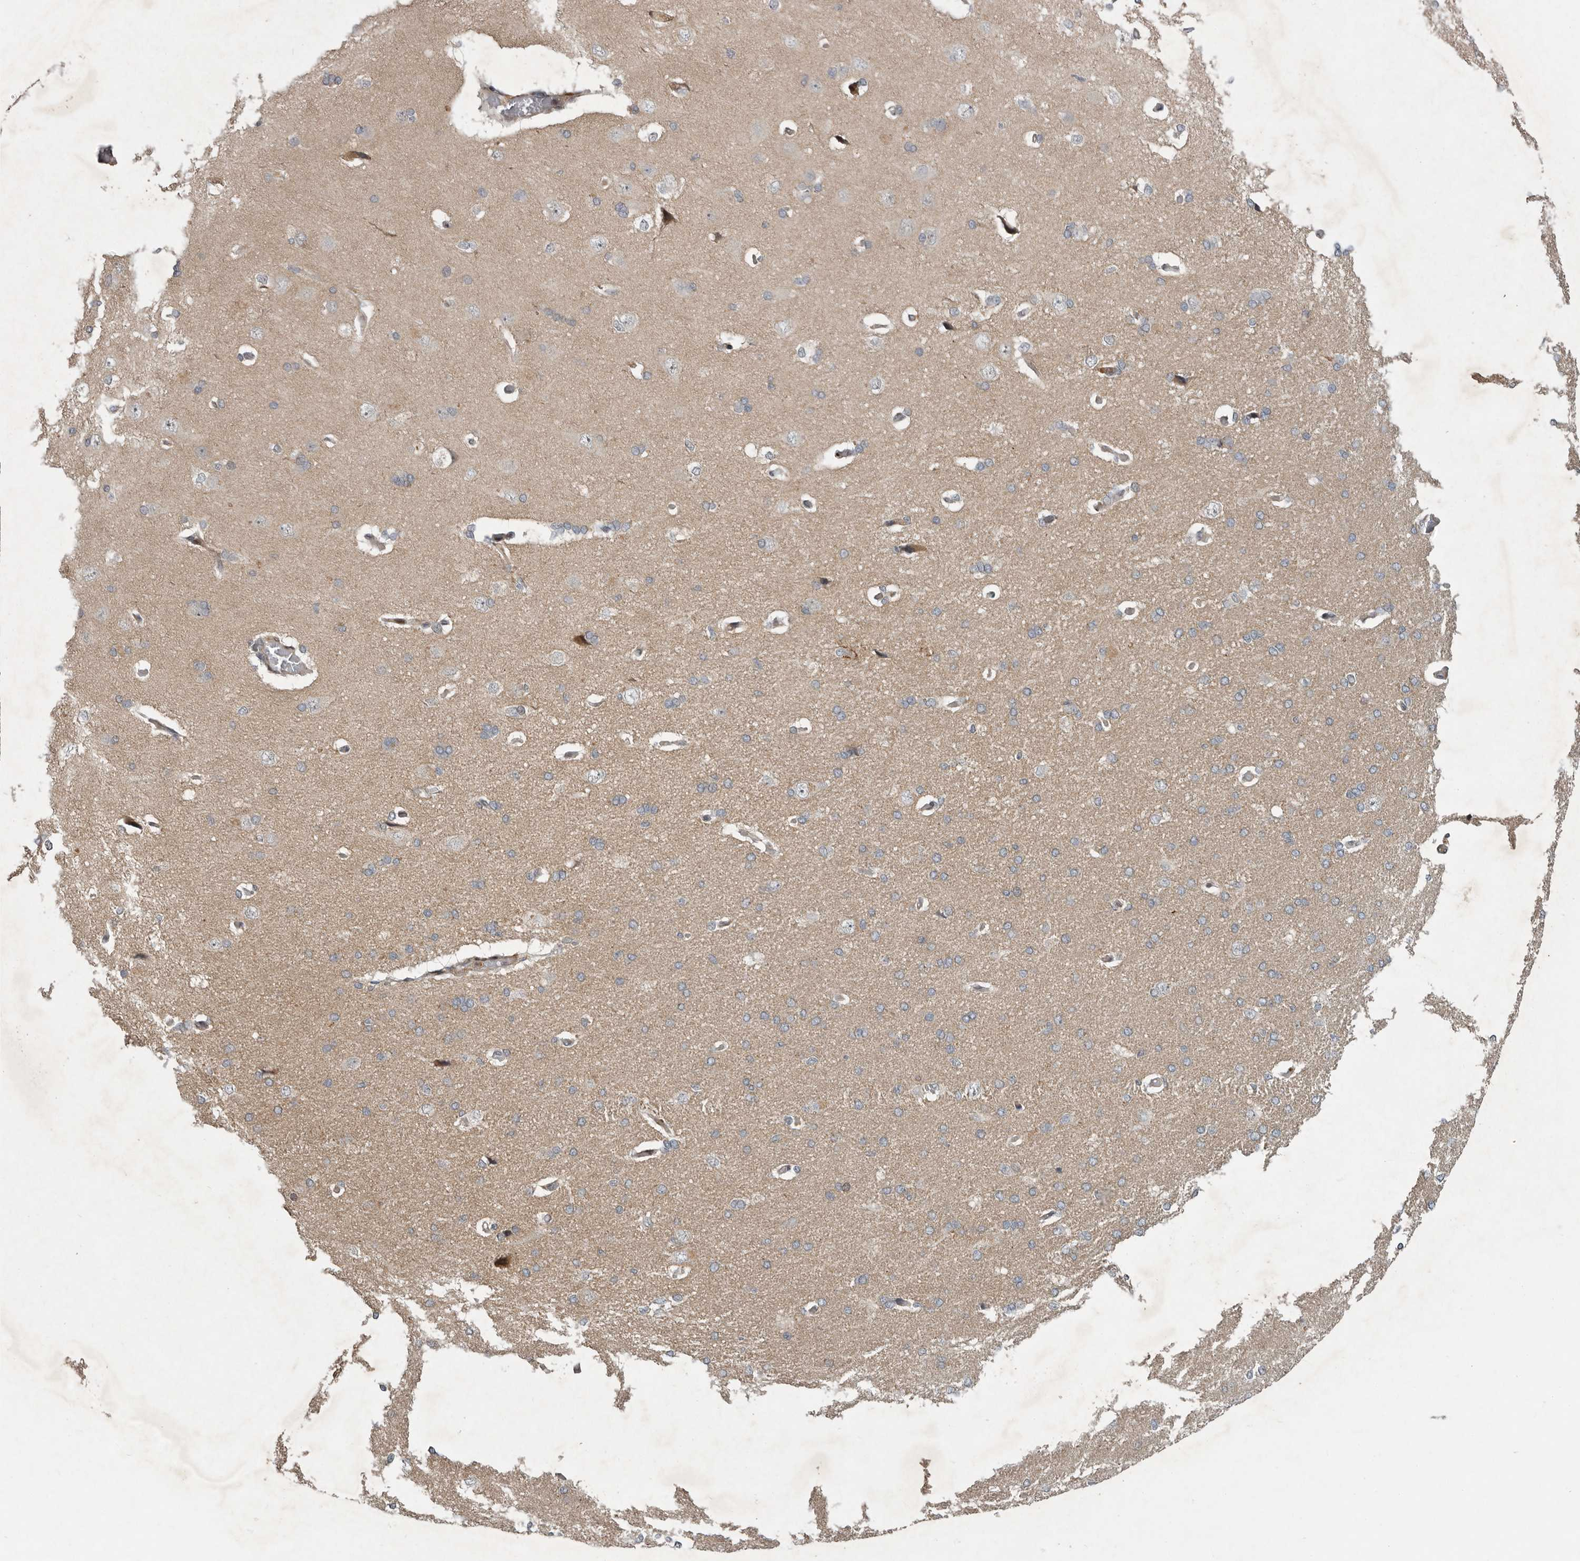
{"staining": {"intensity": "weak", "quantity": "25%-75%", "location": "cytoplasmic/membranous"}, "tissue": "cerebral cortex", "cell_type": "Endothelial cells", "image_type": "normal", "snomed": [{"axis": "morphology", "description": "Normal tissue, NOS"}, {"axis": "topography", "description": "Cerebral cortex"}], "caption": "Immunohistochemical staining of benign human cerebral cortex demonstrates low levels of weak cytoplasmic/membranous positivity in about 25%-75% of endothelial cells. Immunohistochemistry (ihc) stains the protein in brown and the nuclei are stained blue.", "gene": "RABIF", "patient": {"sex": "male", "age": 62}}